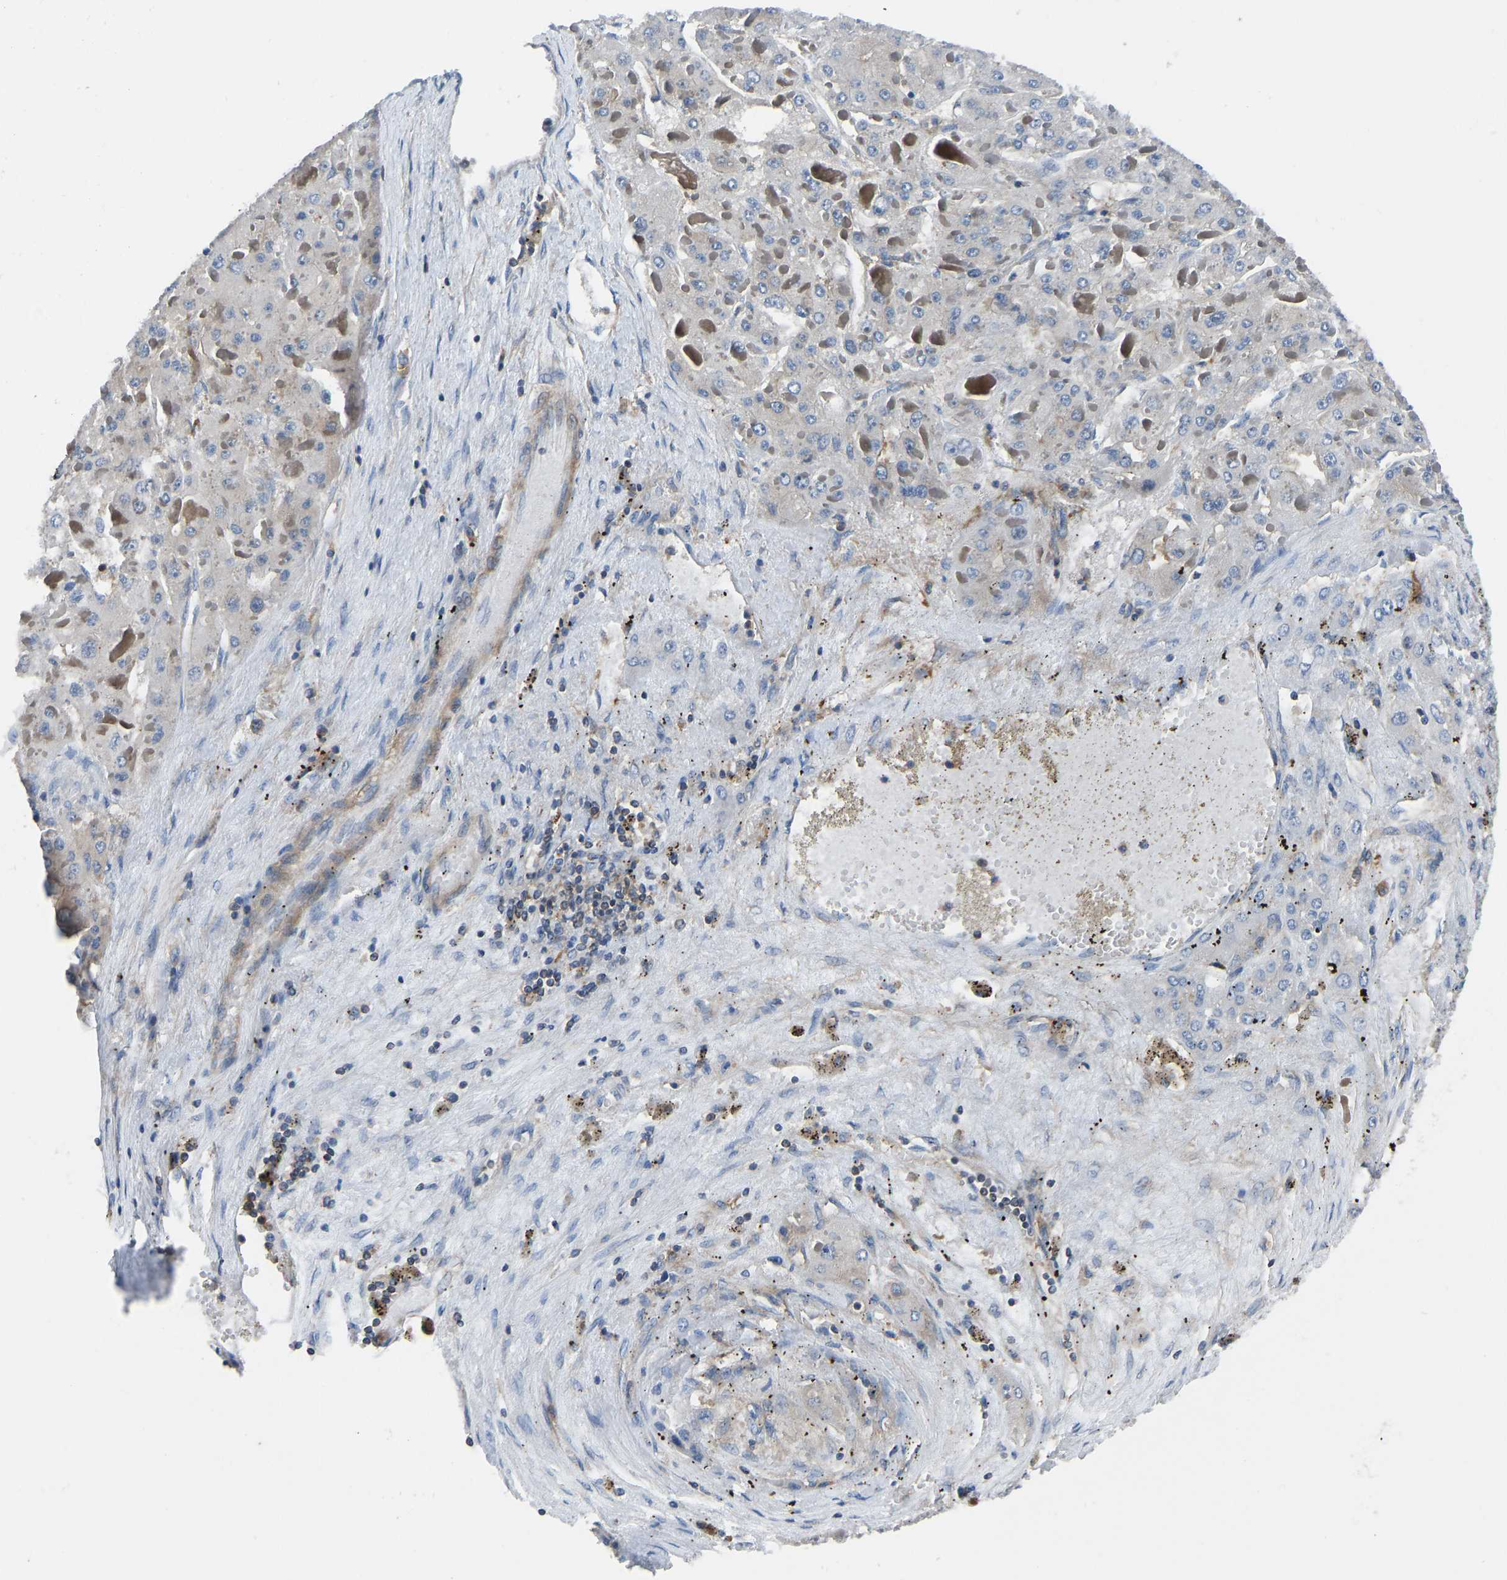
{"staining": {"intensity": "negative", "quantity": "none", "location": "none"}, "tissue": "liver cancer", "cell_type": "Tumor cells", "image_type": "cancer", "snomed": [{"axis": "morphology", "description": "Carcinoma, Hepatocellular, NOS"}, {"axis": "topography", "description": "Liver"}], "caption": "Micrograph shows no protein expression in tumor cells of liver cancer (hepatocellular carcinoma) tissue. Brightfield microscopy of immunohistochemistry stained with DAB (brown) and hematoxylin (blue), captured at high magnification.", "gene": "PRKAR1A", "patient": {"sex": "female", "age": 73}}